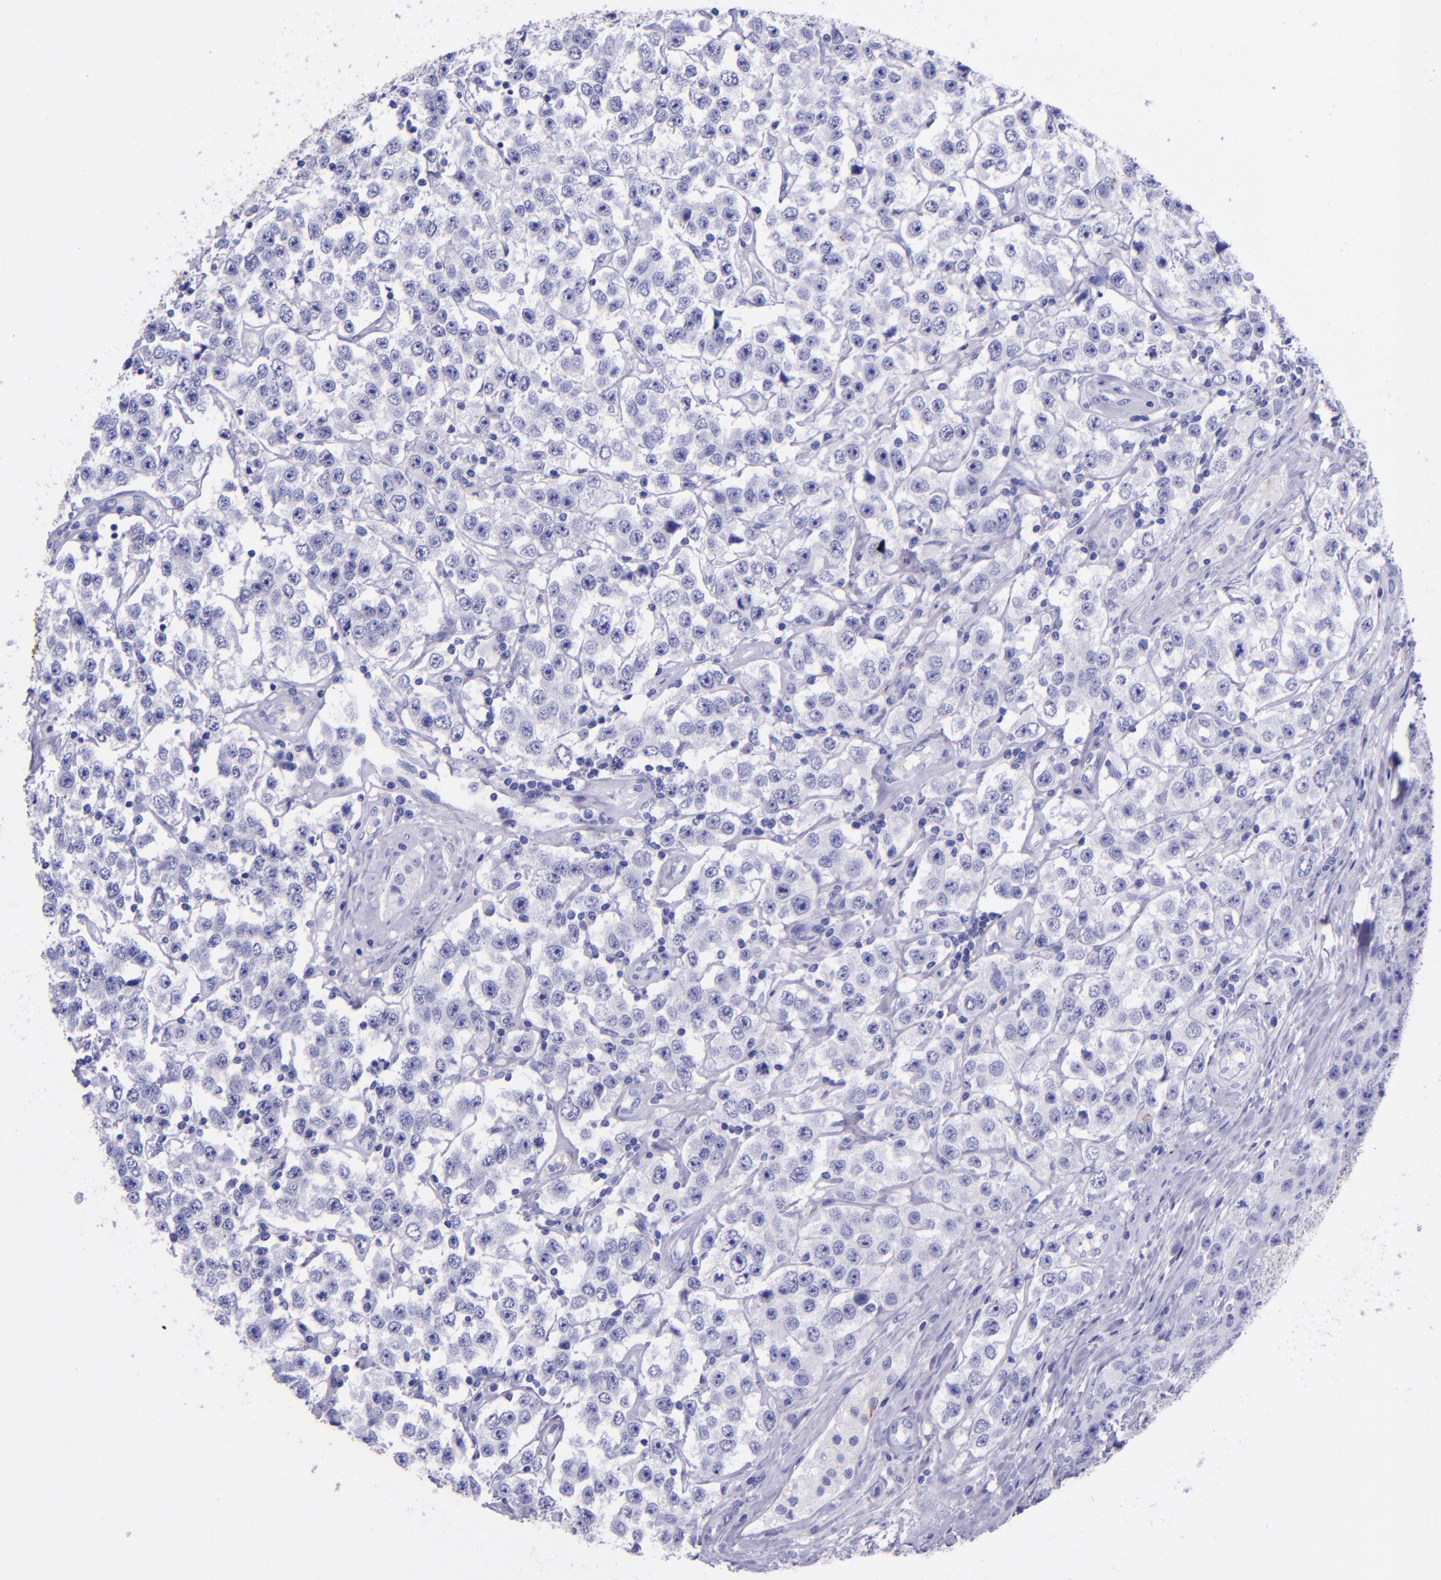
{"staining": {"intensity": "negative", "quantity": "none", "location": "none"}, "tissue": "testis cancer", "cell_type": "Tumor cells", "image_type": "cancer", "snomed": [{"axis": "morphology", "description": "Seminoma, NOS"}, {"axis": "topography", "description": "Testis"}], "caption": "Immunohistochemistry (IHC) histopathology image of human testis cancer stained for a protein (brown), which demonstrates no staining in tumor cells.", "gene": "KRT4", "patient": {"sex": "male", "age": 52}}